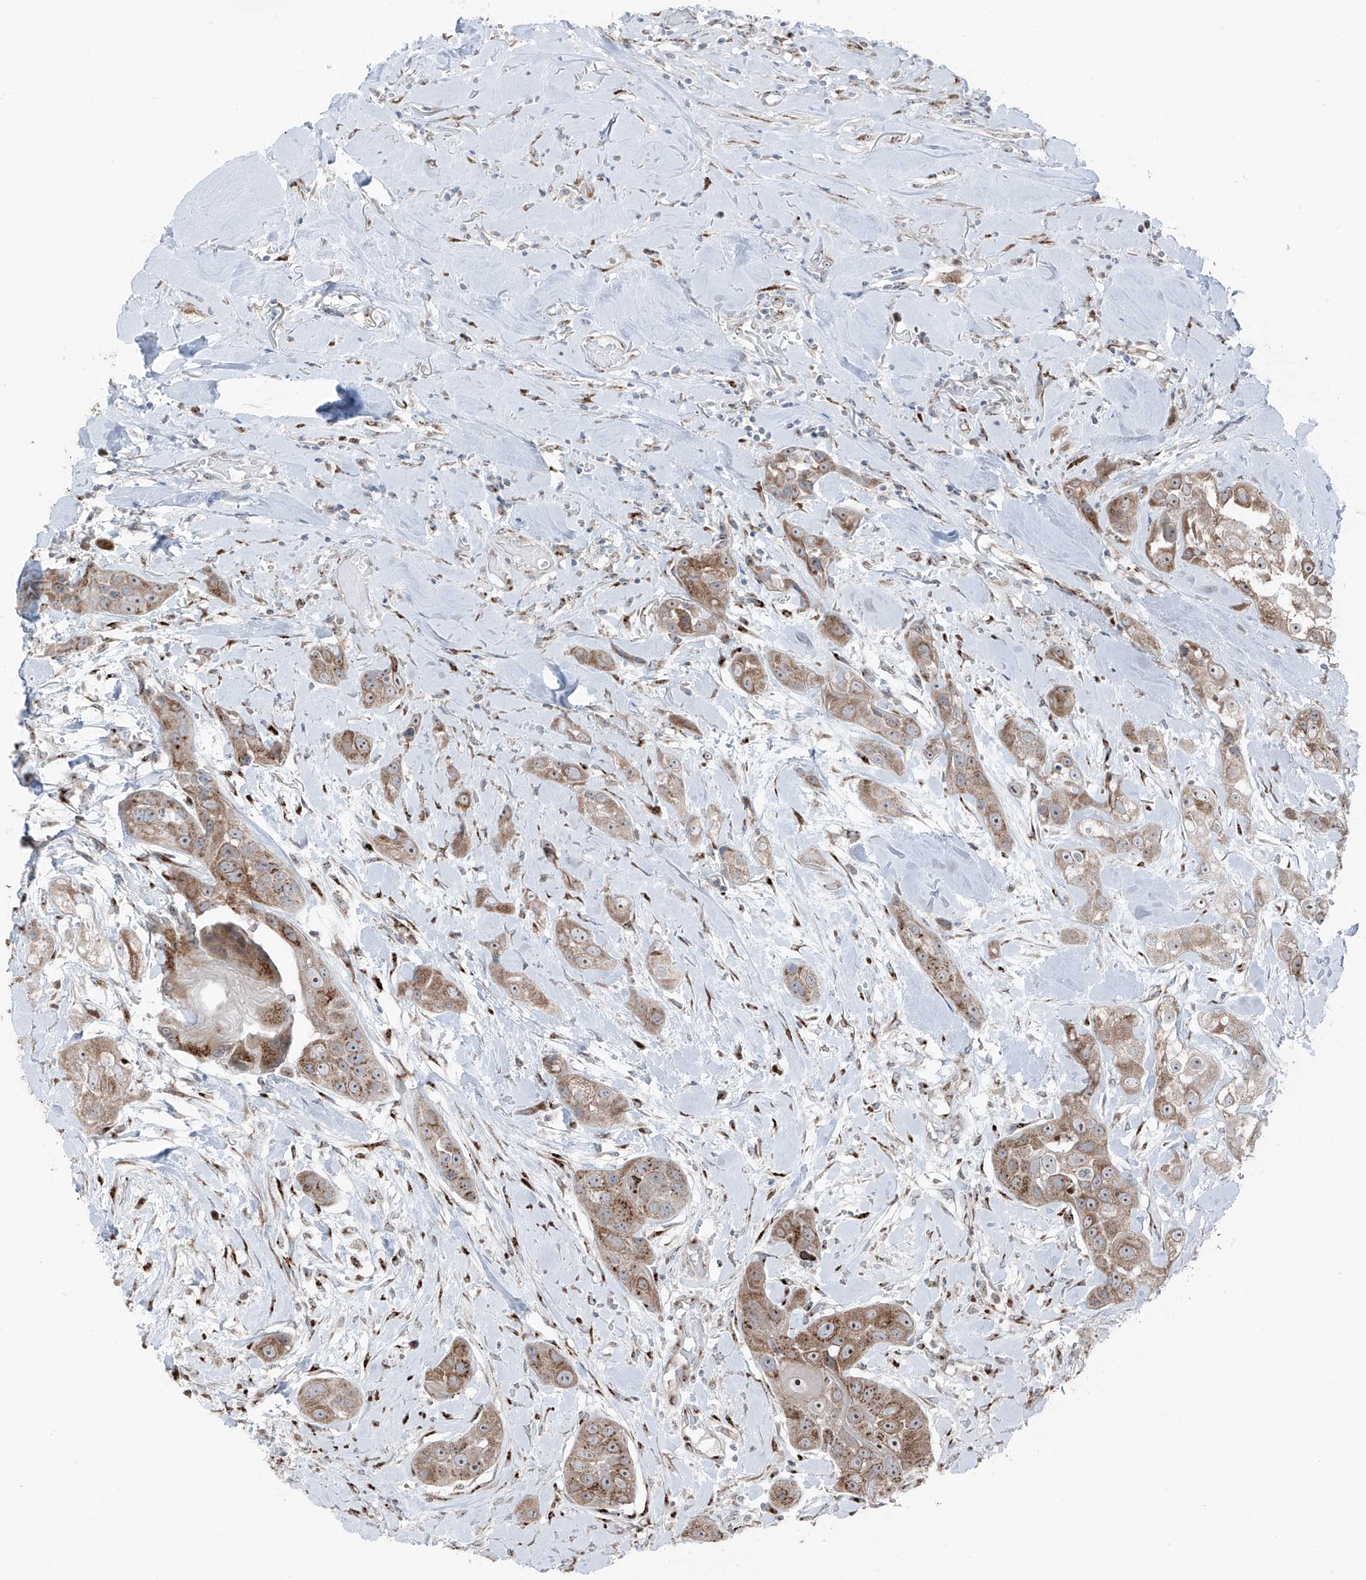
{"staining": {"intensity": "moderate", "quantity": ">75%", "location": "cytoplasmic/membranous"}, "tissue": "head and neck cancer", "cell_type": "Tumor cells", "image_type": "cancer", "snomed": [{"axis": "morphology", "description": "Normal tissue, NOS"}, {"axis": "morphology", "description": "Squamous cell carcinoma, NOS"}, {"axis": "topography", "description": "Skeletal muscle"}, {"axis": "topography", "description": "Head-Neck"}], "caption": "Immunohistochemical staining of squamous cell carcinoma (head and neck) shows moderate cytoplasmic/membranous protein staining in approximately >75% of tumor cells.", "gene": "ERLEC1", "patient": {"sex": "male", "age": 51}}